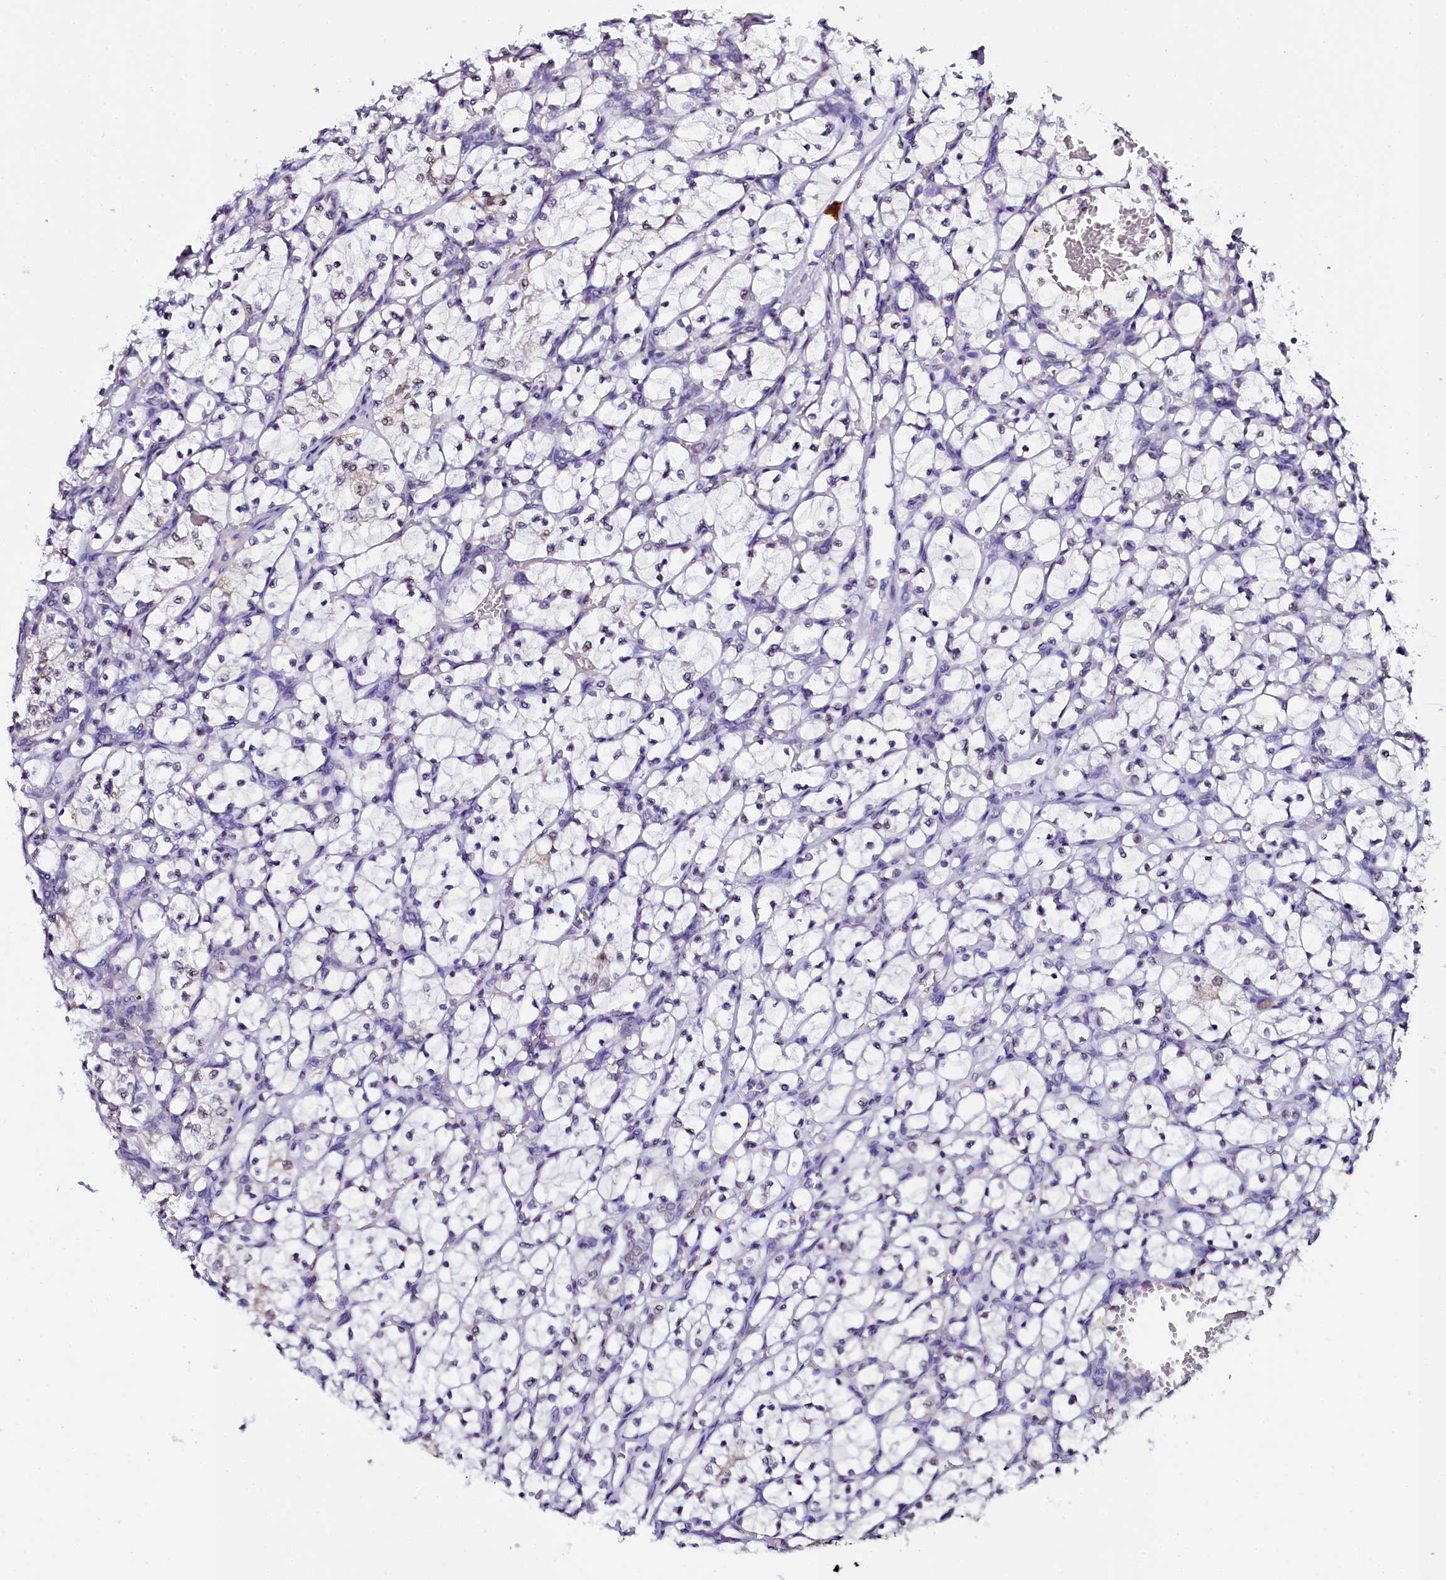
{"staining": {"intensity": "negative", "quantity": "none", "location": "none"}, "tissue": "renal cancer", "cell_type": "Tumor cells", "image_type": "cancer", "snomed": [{"axis": "morphology", "description": "Adenocarcinoma, NOS"}, {"axis": "topography", "description": "Kidney"}], "caption": "Tumor cells are negative for protein expression in human renal cancer (adenocarcinoma).", "gene": "SORD", "patient": {"sex": "female", "age": 69}}